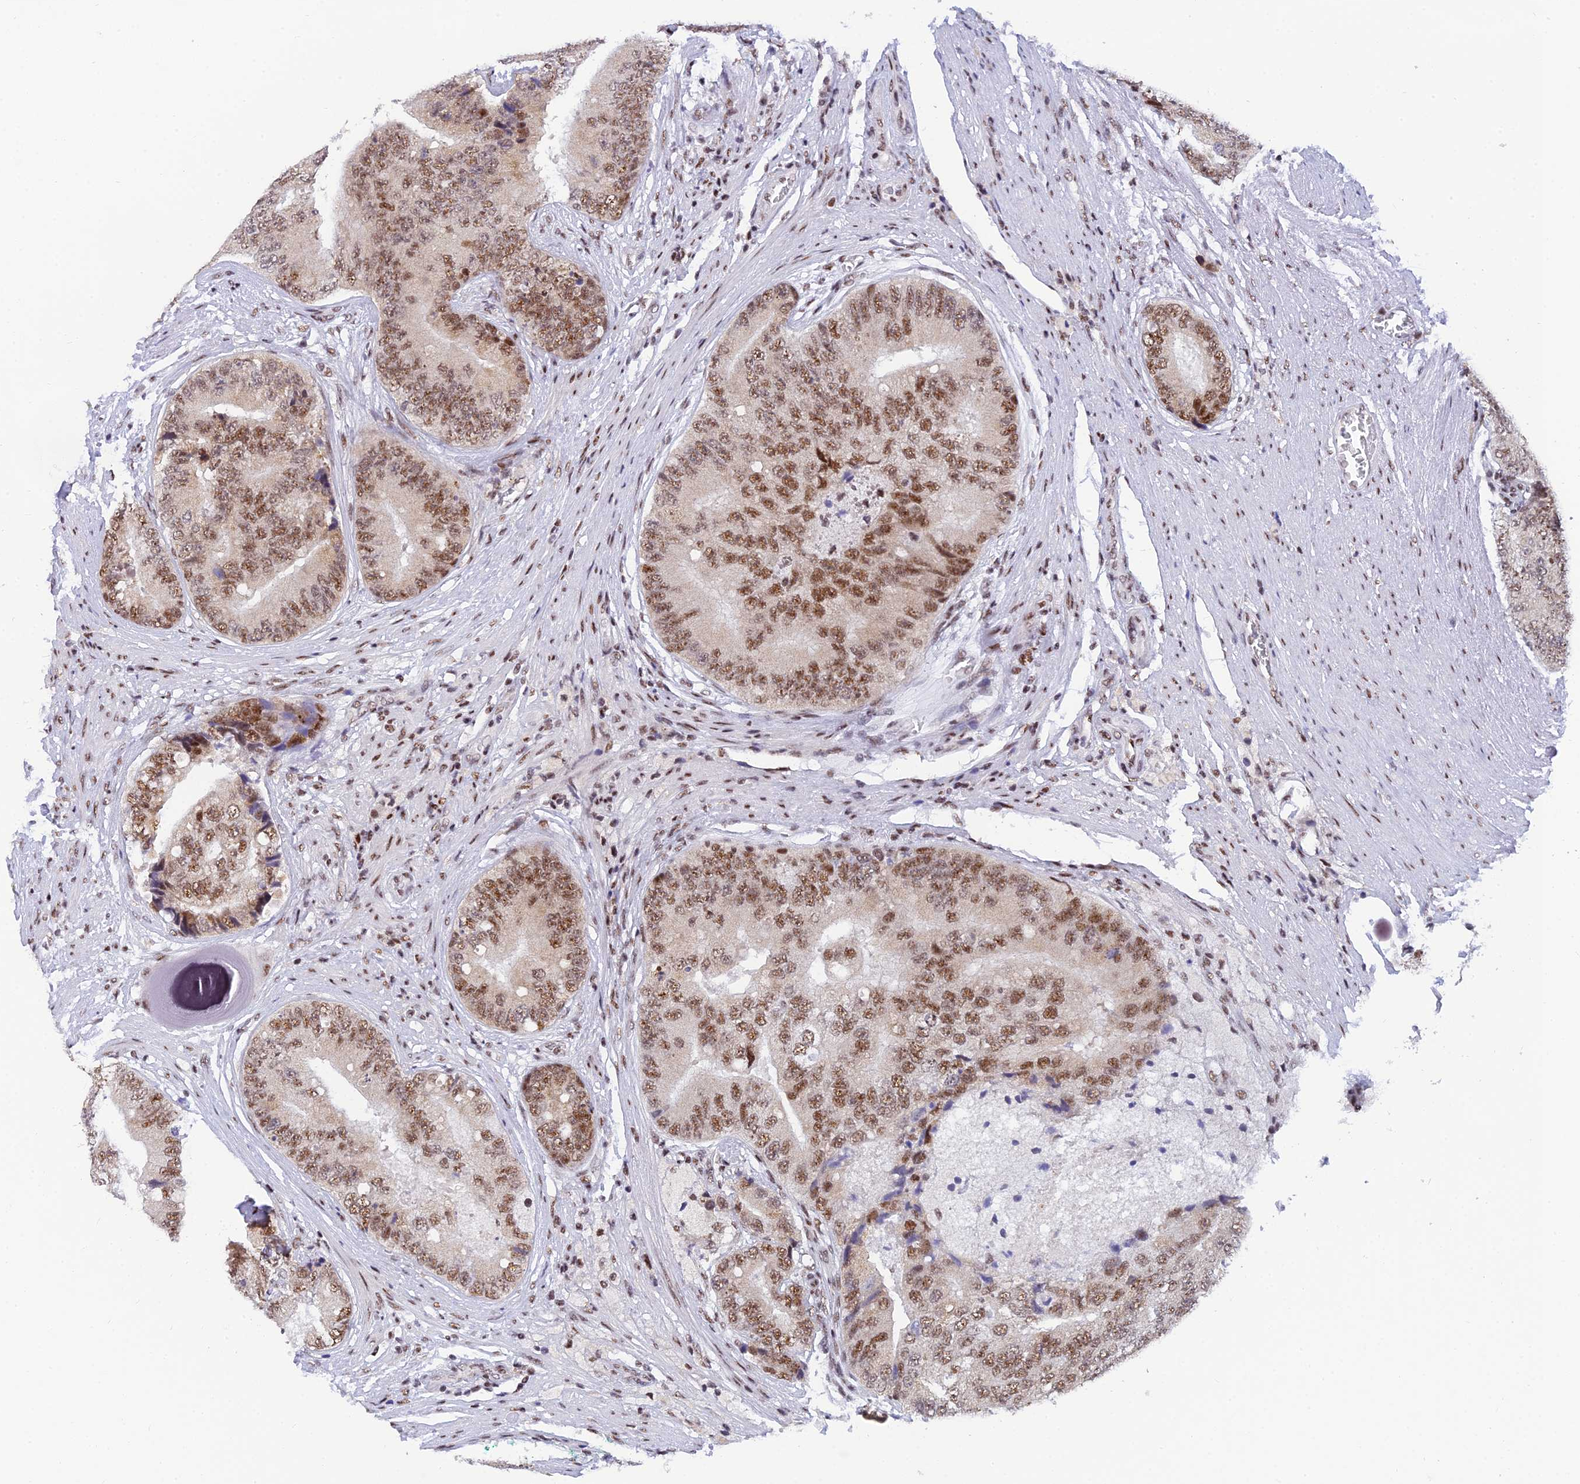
{"staining": {"intensity": "moderate", "quantity": ">75%", "location": "nuclear"}, "tissue": "prostate cancer", "cell_type": "Tumor cells", "image_type": "cancer", "snomed": [{"axis": "morphology", "description": "Adenocarcinoma, High grade"}, {"axis": "topography", "description": "Prostate"}], "caption": "Protein expression analysis of human adenocarcinoma (high-grade) (prostate) reveals moderate nuclear staining in about >75% of tumor cells. Ihc stains the protein in brown and the nuclei are stained blue.", "gene": "USP22", "patient": {"sex": "male", "age": 70}}